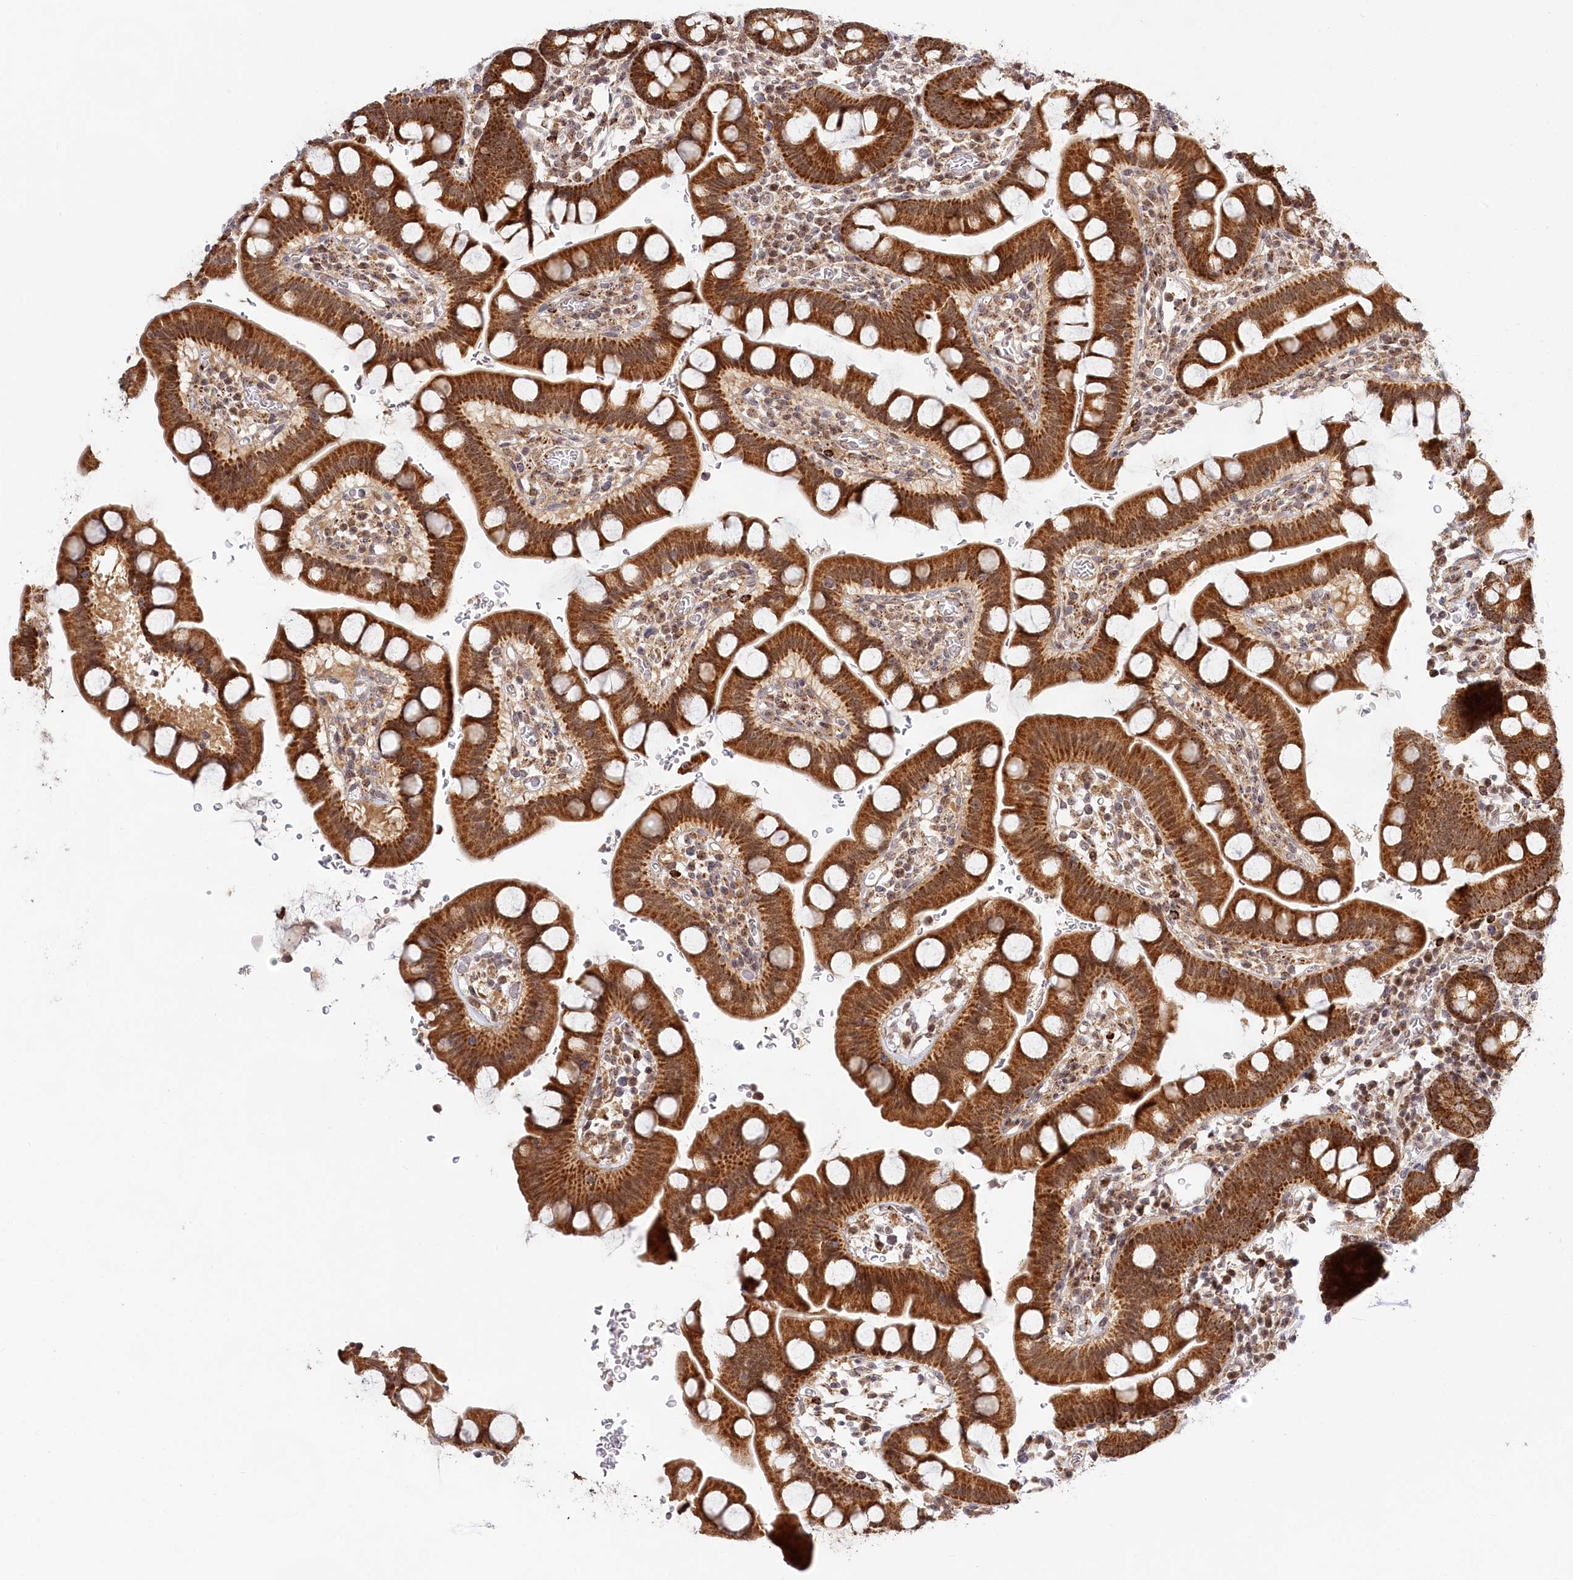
{"staining": {"intensity": "strong", "quantity": ">75%", "location": "cytoplasmic/membranous"}, "tissue": "small intestine", "cell_type": "Glandular cells", "image_type": "normal", "snomed": [{"axis": "morphology", "description": "Normal tissue, NOS"}, {"axis": "topography", "description": "Stomach, upper"}, {"axis": "topography", "description": "Stomach, lower"}, {"axis": "topography", "description": "Small intestine"}], "caption": "This micrograph displays immunohistochemistry (IHC) staining of normal small intestine, with high strong cytoplasmic/membranous expression in approximately >75% of glandular cells.", "gene": "RTN4IP1", "patient": {"sex": "male", "age": 68}}